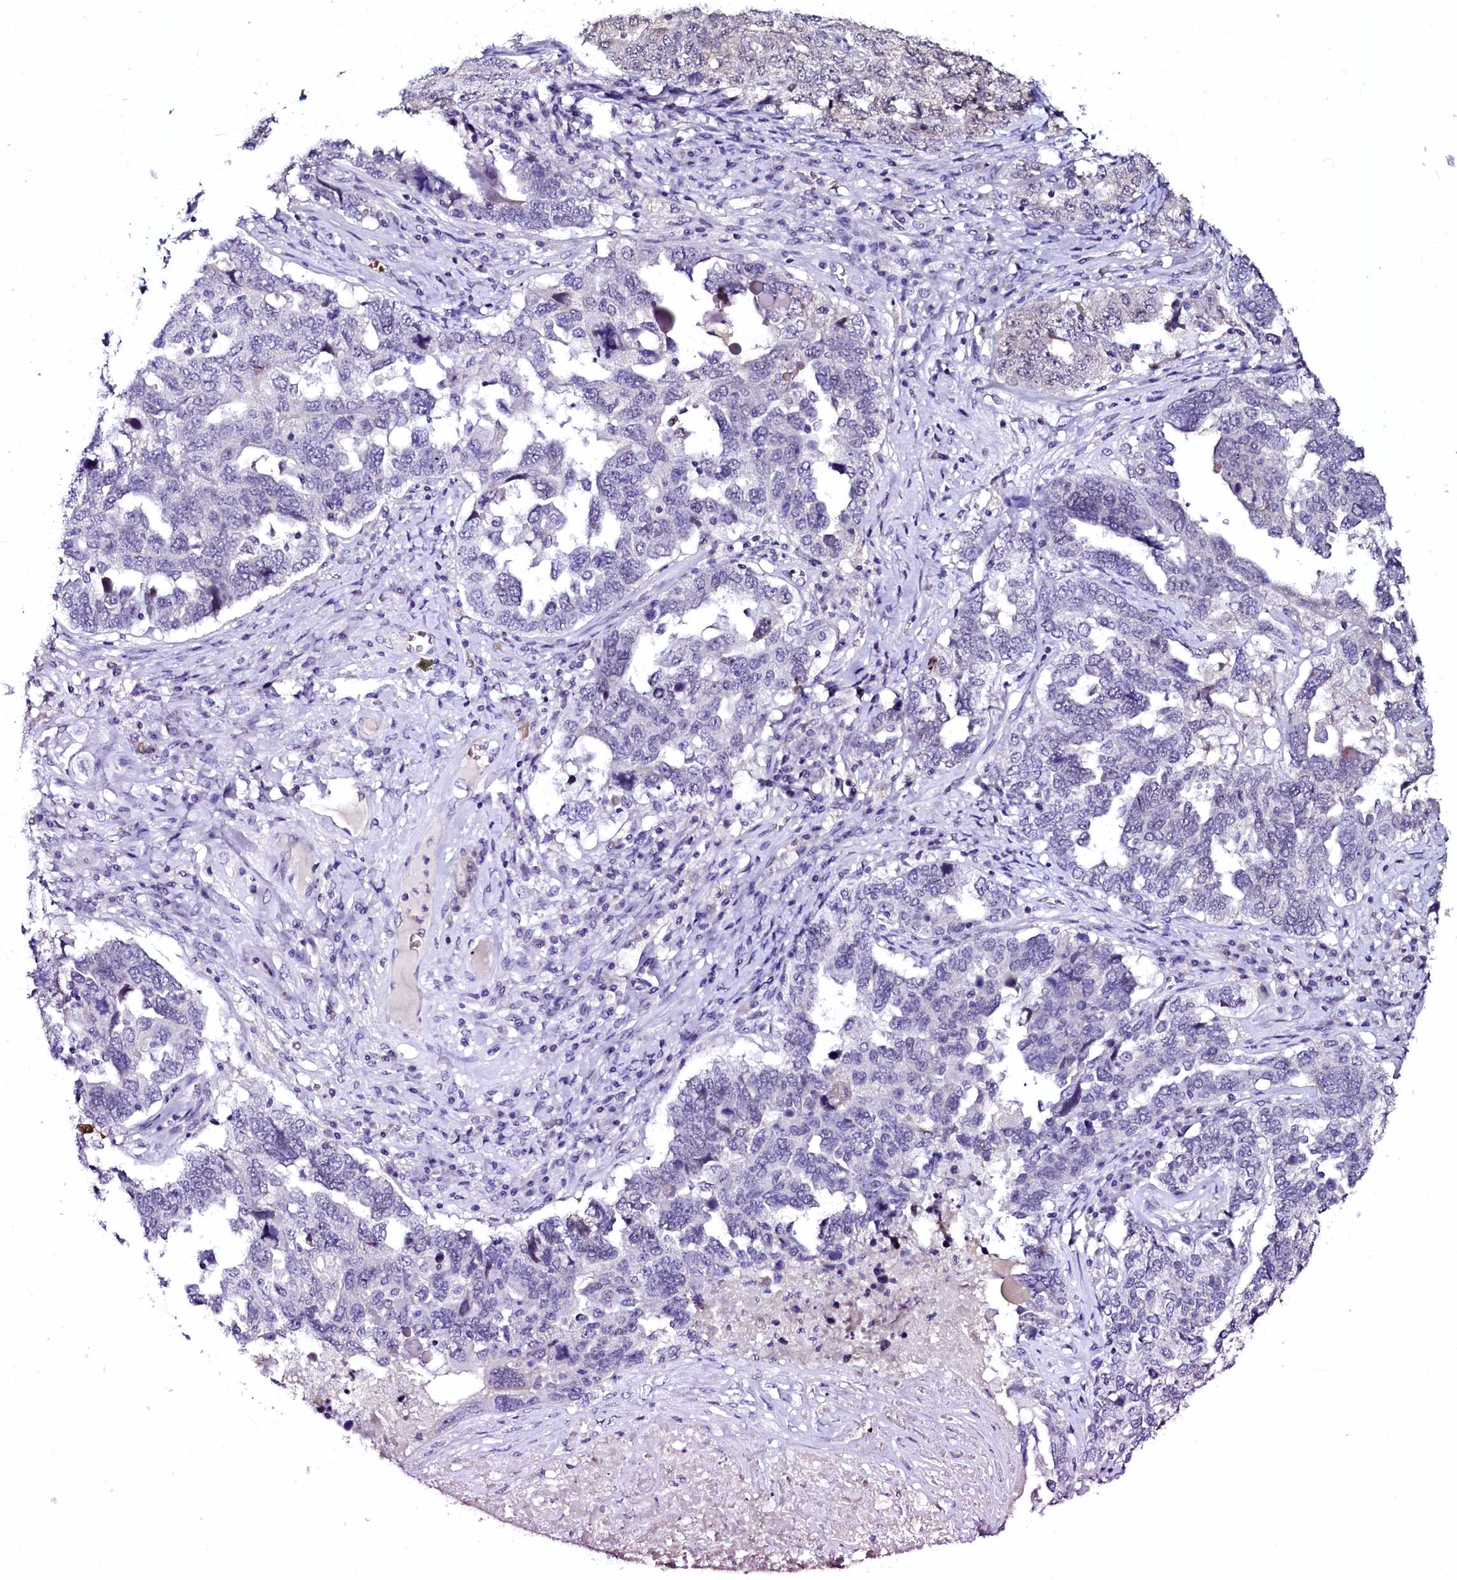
{"staining": {"intensity": "negative", "quantity": "none", "location": "none"}, "tissue": "ovarian cancer", "cell_type": "Tumor cells", "image_type": "cancer", "snomed": [{"axis": "morphology", "description": "Carcinoma, endometroid"}, {"axis": "topography", "description": "Ovary"}], "caption": "Immunohistochemistry photomicrograph of human ovarian cancer (endometroid carcinoma) stained for a protein (brown), which displays no staining in tumor cells.", "gene": "CTDSPL2", "patient": {"sex": "female", "age": 62}}